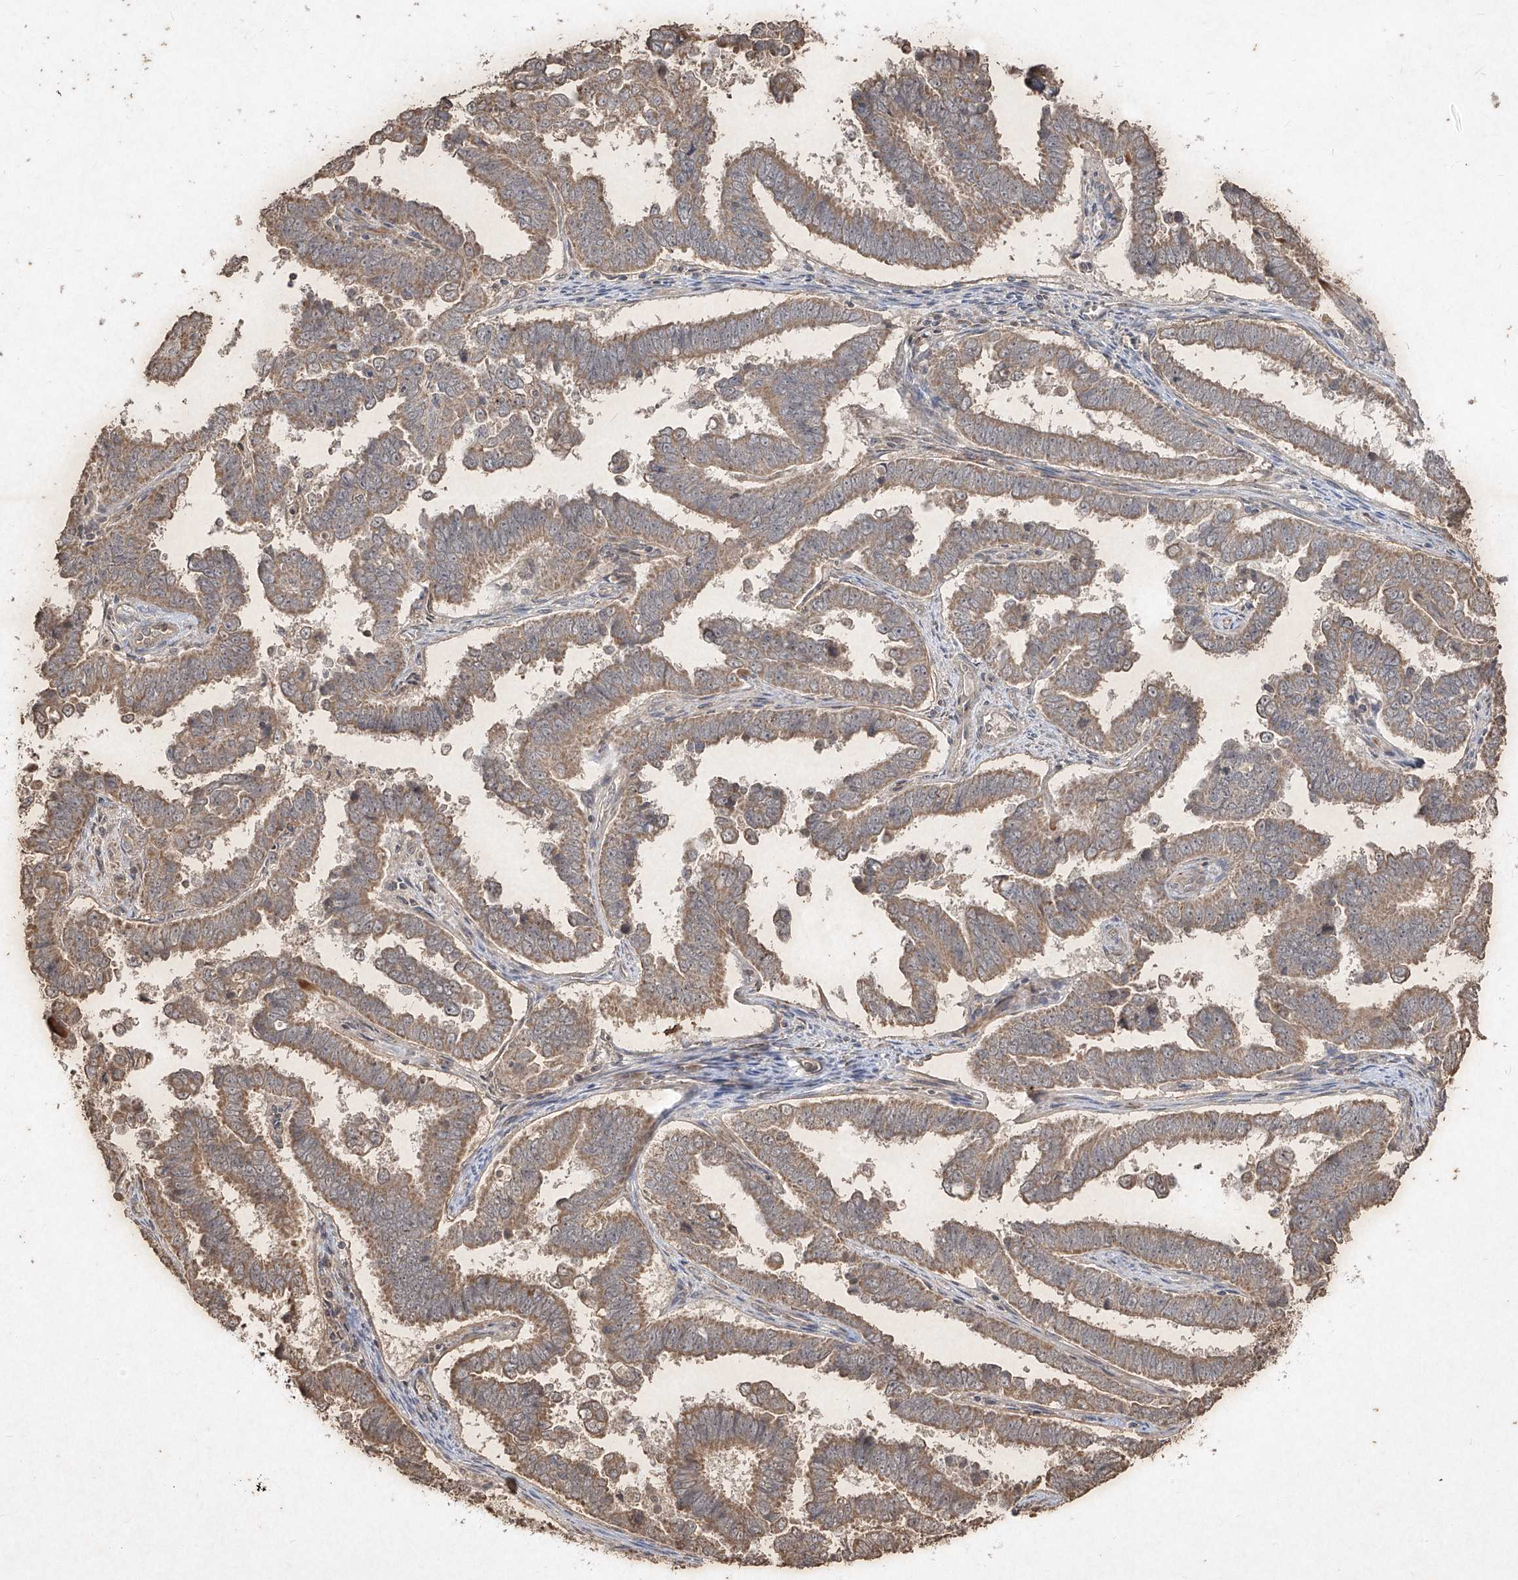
{"staining": {"intensity": "moderate", "quantity": ">75%", "location": "cytoplasmic/membranous"}, "tissue": "endometrial cancer", "cell_type": "Tumor cells", "image_type": "cancer", "snomed": [{"axis": "morphology", "description": "Adenocarcinoma, NOS"}, {"axis": "topography", "description": "Endometrium"}], "caption": "Protein expression analysis of human adenocarcinoma (endometrial) reveals moderate cytoplasmic/membranous positivity in about >75% of tumor cells.", "gene": "ABCD3", "patient": {"sex": "female", "age": 75}}